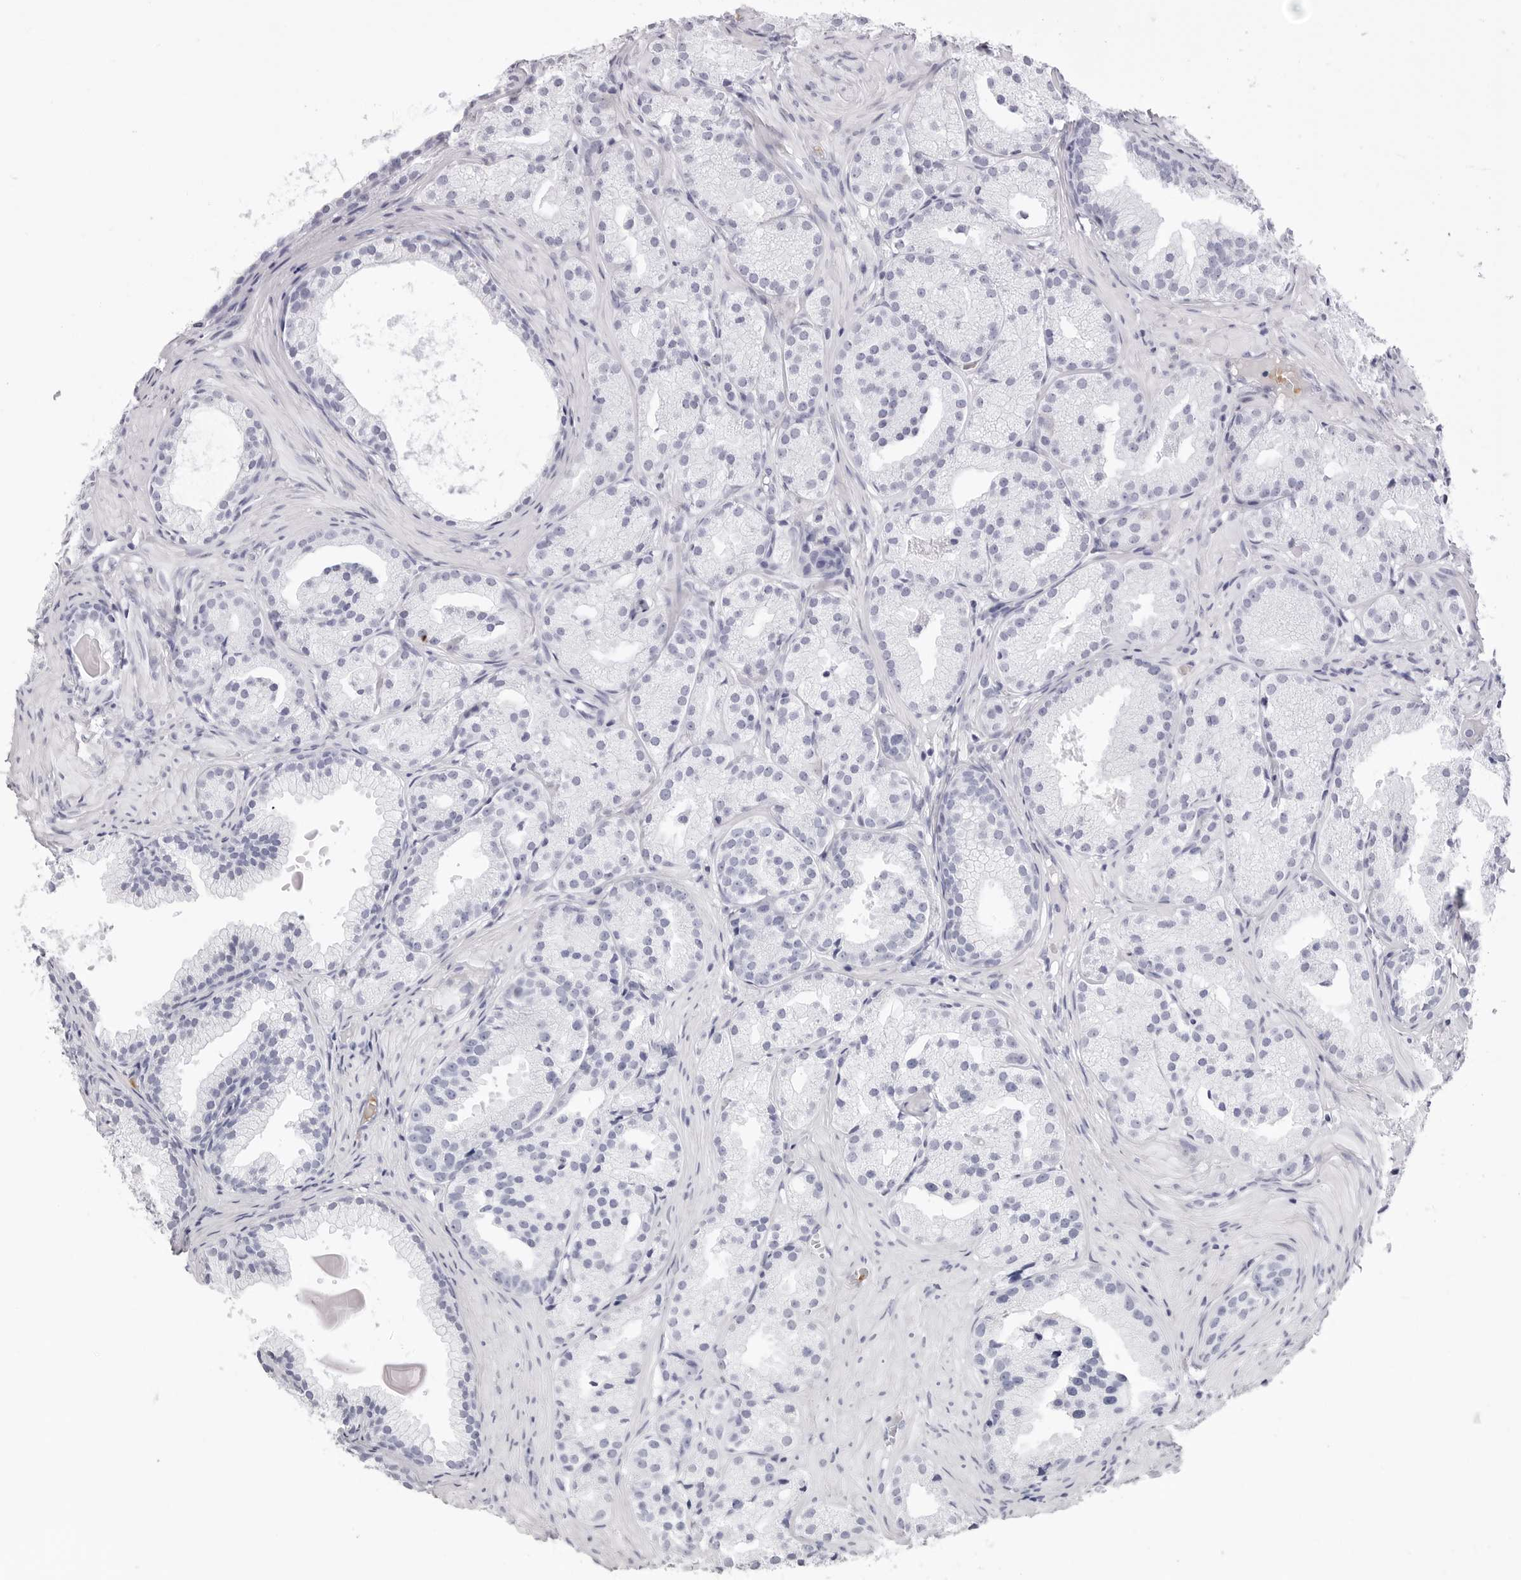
{"staining": {"intensity": "negative", "quantity": "none", "location": "none"}, "tissue": "prostate cancer", "cell_type": "Tumor cells", "image_type": "cancer", "snomed": [{"axis": "morphology", "description": "Adenocarcinoma, Low grade"}, {"axis": "topography", "description": "Prostate"}], "caption": "A photomicrograph of prostate cancer (low-grade adenocarcinoma) stained for a protein shows no brown staining in tumor cells.", "gene": "TSSK1B", "patient": {"sex": "male", "age": 88}}